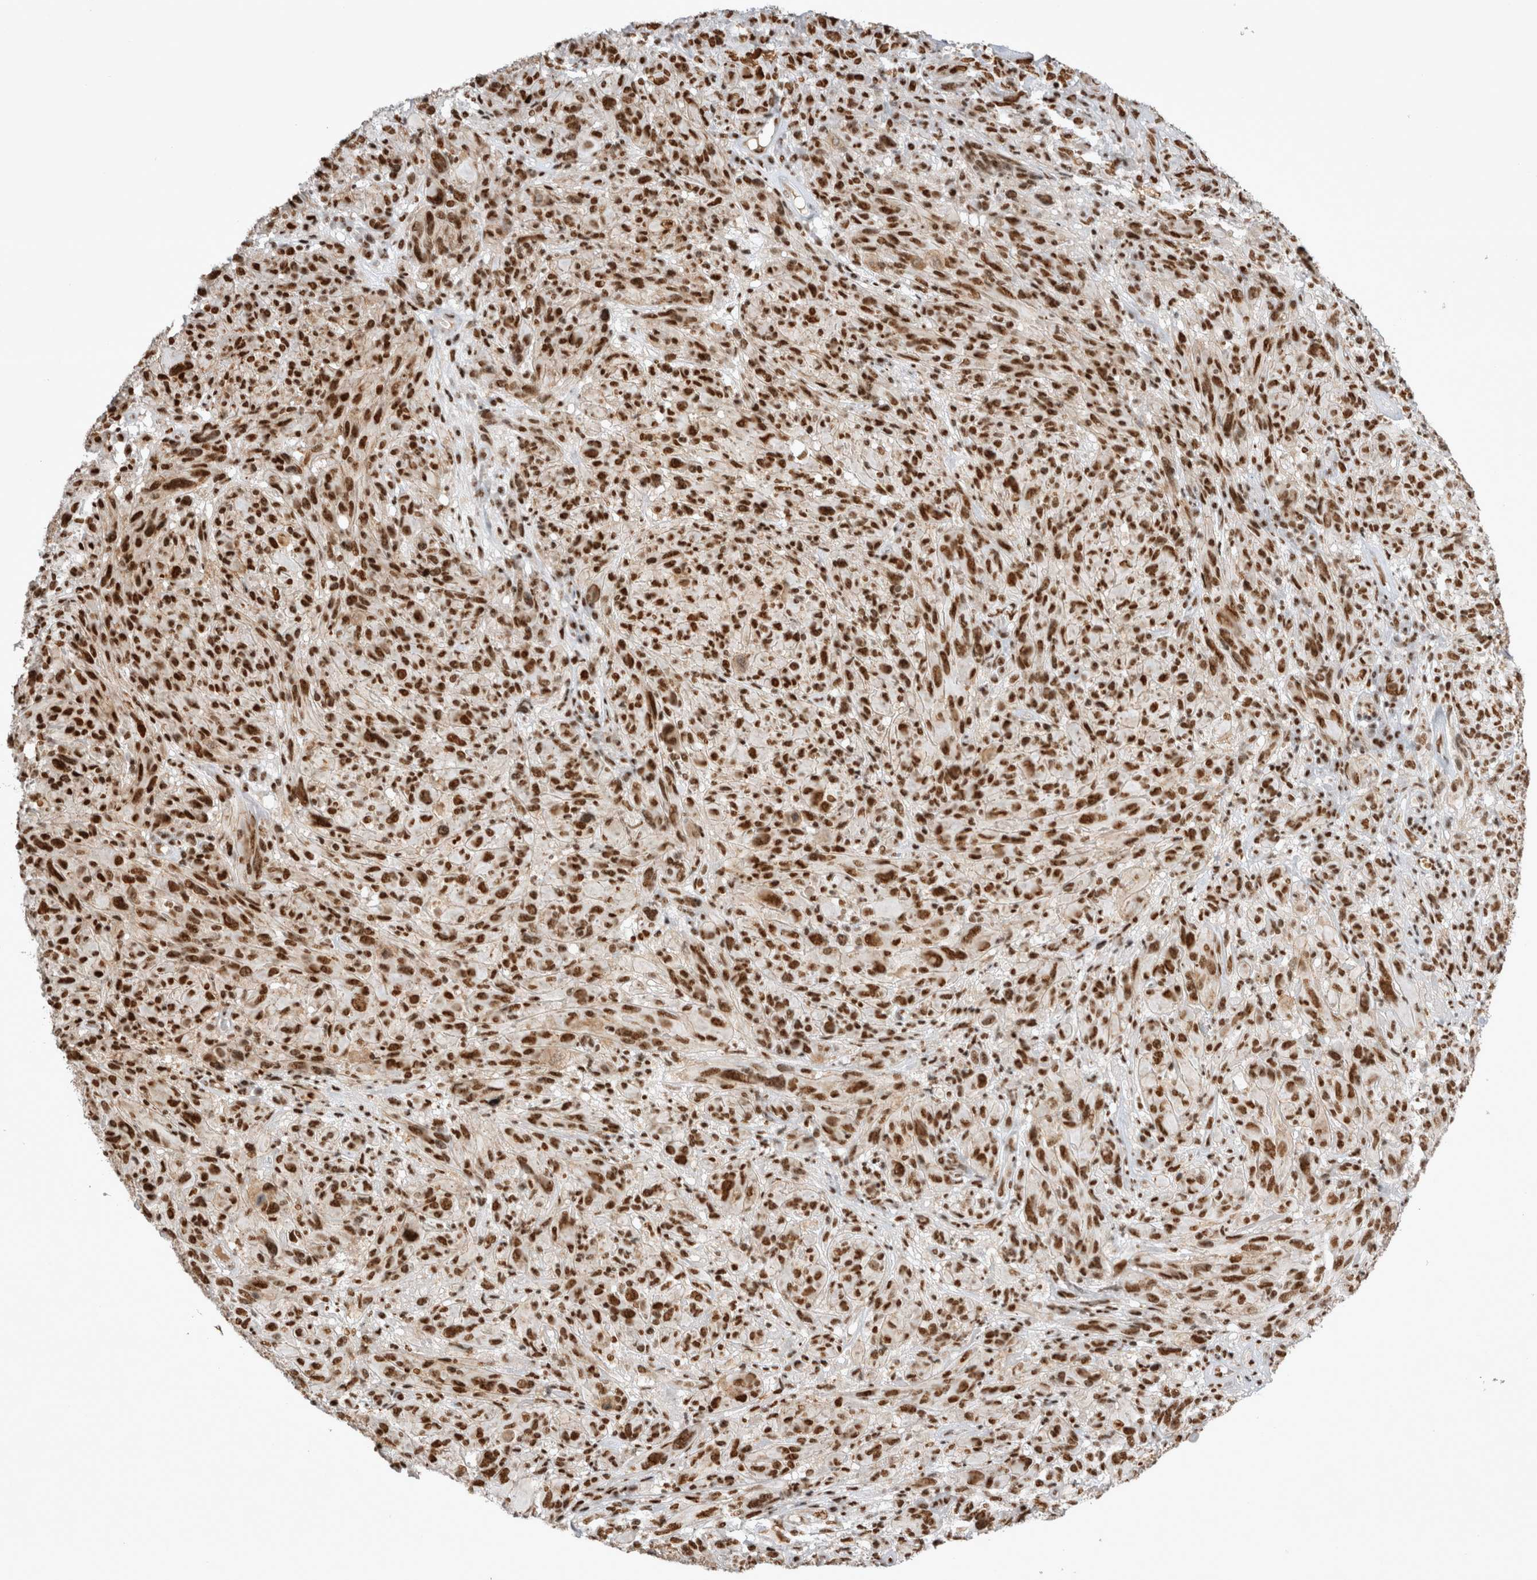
{"staining": {"intensity": "strong", "quantity": ">75%", "location": "nuclear"}, "tissue": "melanoma", "cell_type": "Tumor cells", "image_type": "cancer", "snomed": [{"axis": "morphology", "description": "Malignant melanoma, NOS"}, {"axis": "topography", "description": "Skin of head"}], "caption": "Melanoma tissue demonstrates strong nuclear staining in about >75% of tumor cells, visualized by immunohistochemistry. The protein of interest is stained brown, and the nuclei are stained in blue (DAB IHC with brightfield microscopy, high magnification).", "gene": "EYA2", "patient": {"sex": "male", "age": 96}}